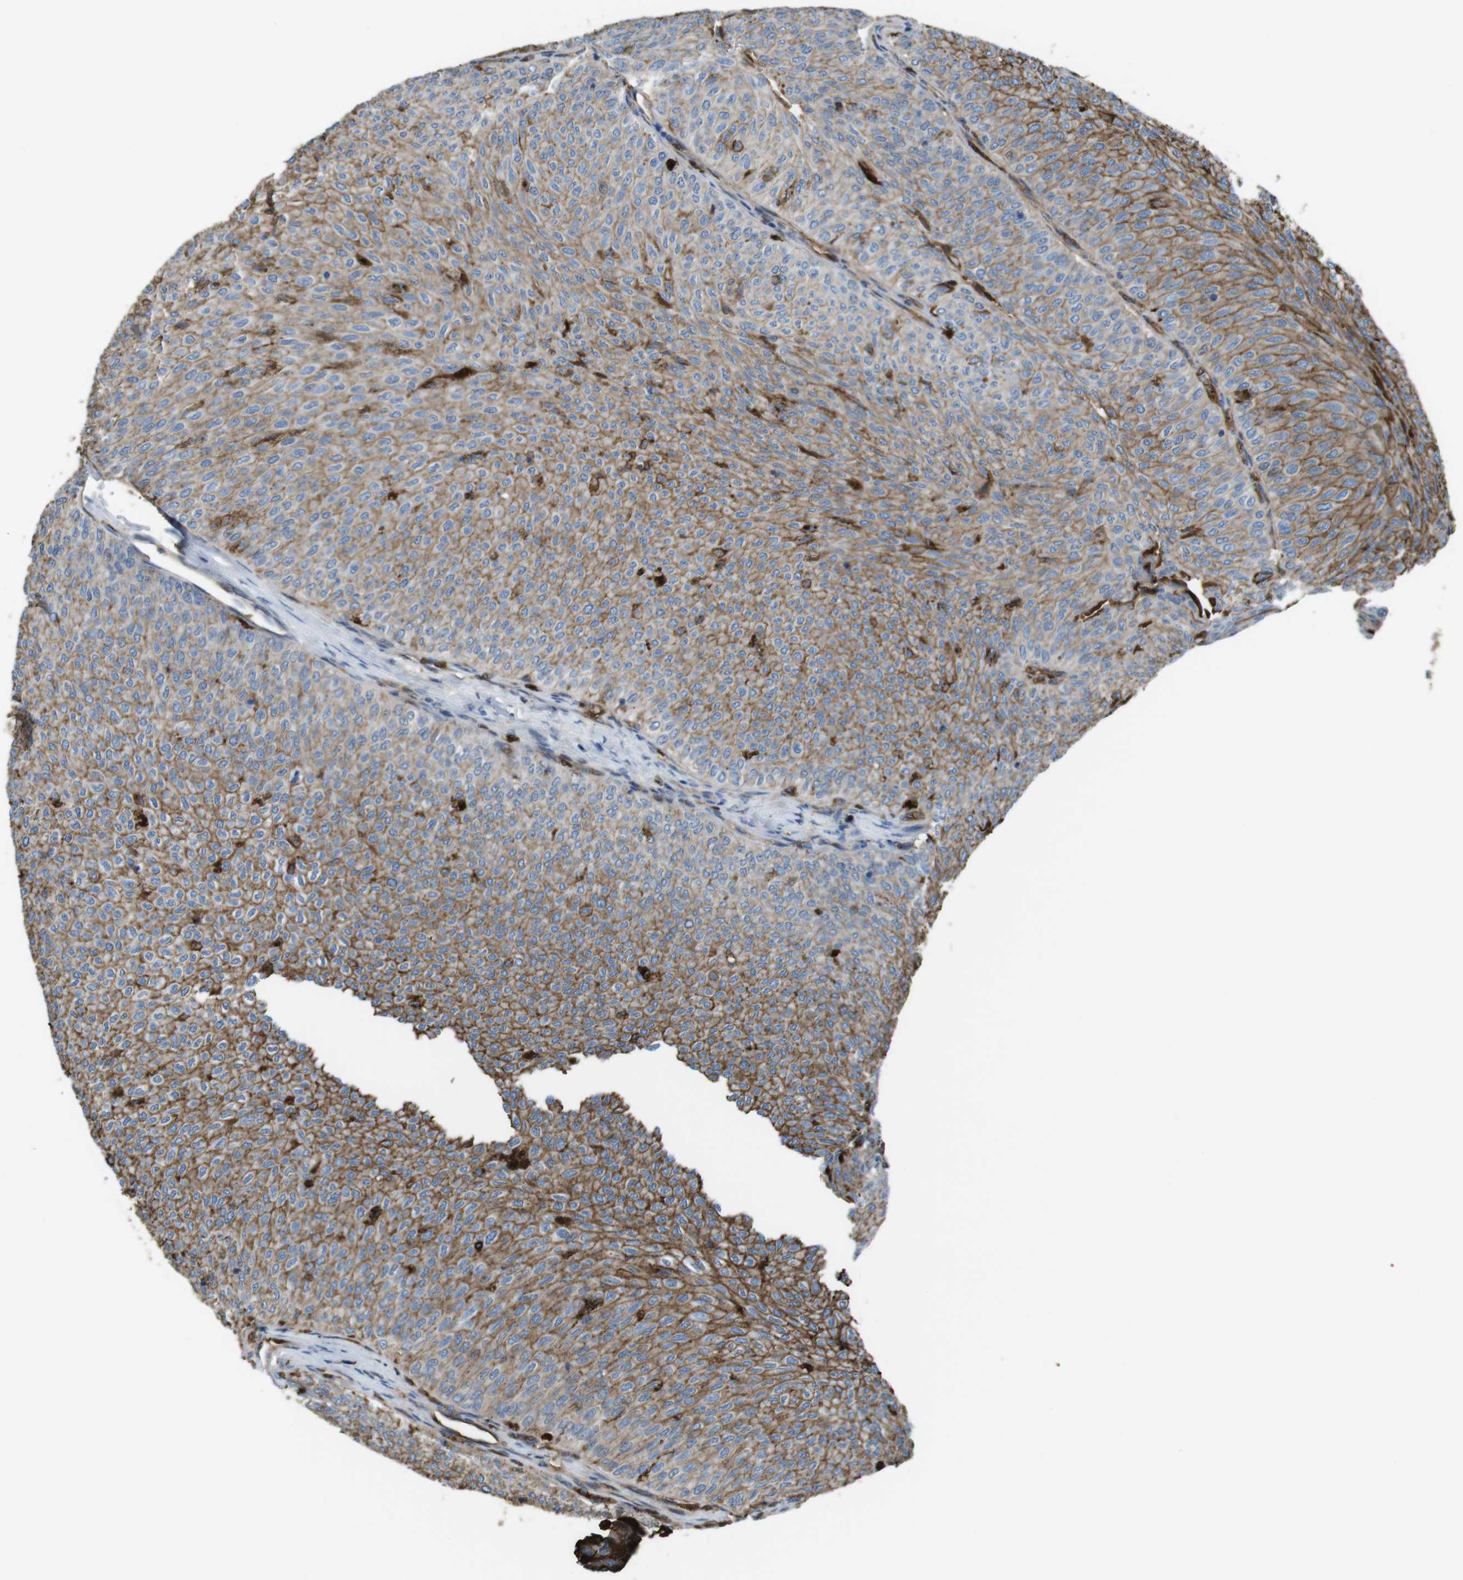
{"staining": {"intensity": "moderate", "quantity": ">75%", "location": "cytoplasmic/membranous"}, "tissue": "urothelial cancer", "cell_type": "Tumor cells", "image_type": "cancer", "snomed": [{"axis": "morphology", "description": "Urothelial carcinoma, Low grade"}, {"axis": "topography", "description": "Urinary bladder"}], "caption": "Protein expression analysis of human urothelial cancer reveals moderate cytoplasmic/membranous staining in approximately >75% of tumor cells.", "gene": "LTBP4", "patient": {"sex": "male", "age": 78}}